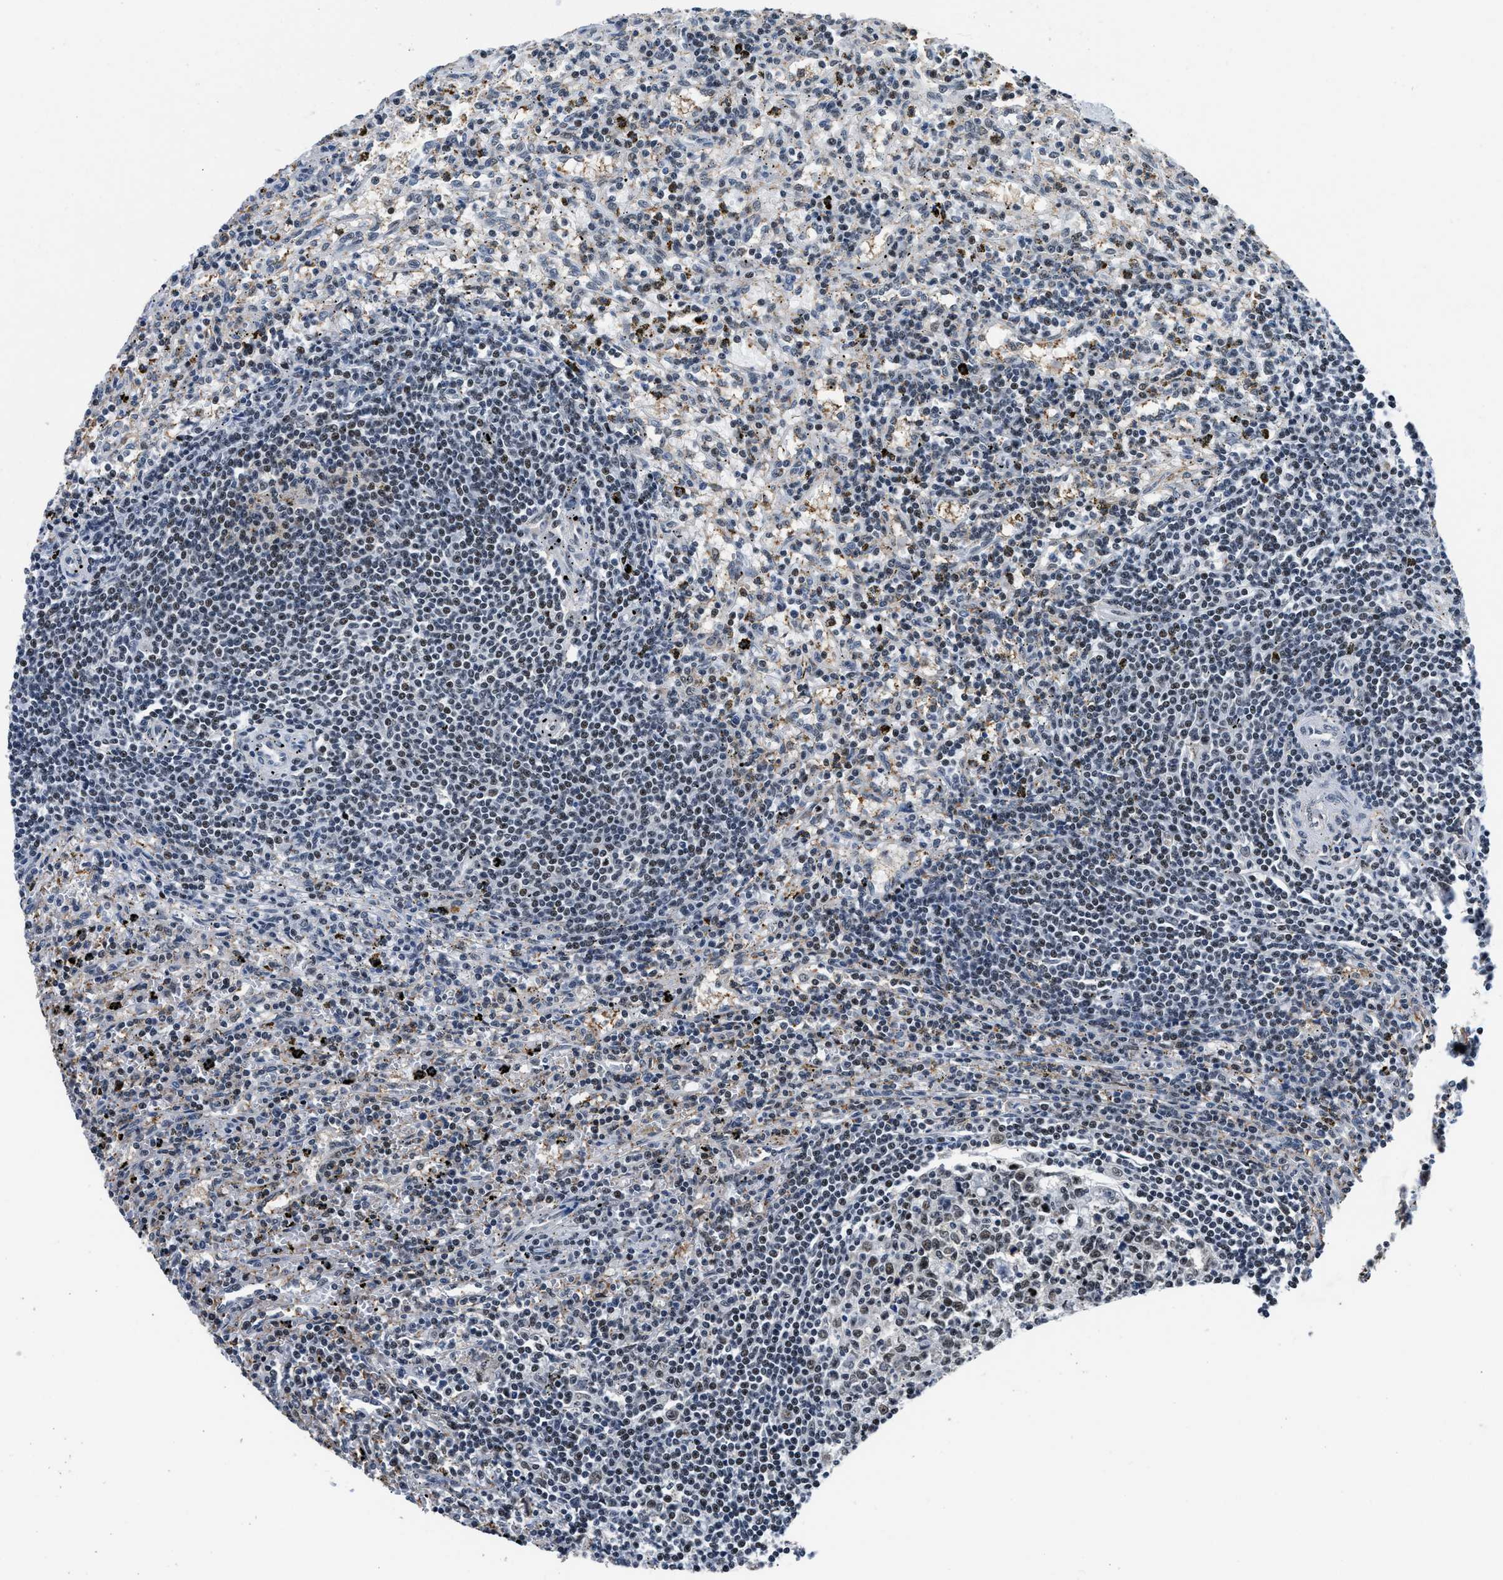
{"staining": {"intensity": "moderate", "quantity": "<25%", "location": "nuclear"}, "tissue": "lymphoma", "cell_type": "Tumor cells", "image_type": "cancer", "snomed": [{"axis": "morphology", "description": "Malignant lymphoma, non-Hodgkin's type, Low grade"}, {"axis": "topography", "description": "Spleen"}], "caption": "Immunohistochemistry (DAB (3,3'-diaminobenzidine)) staining of human lymphoma reveals moderate nuclear protein positivity in about <25% of tumor cells.", "gene": "HNRNPH2", "patient": {"sex": "male", "age": 76}}